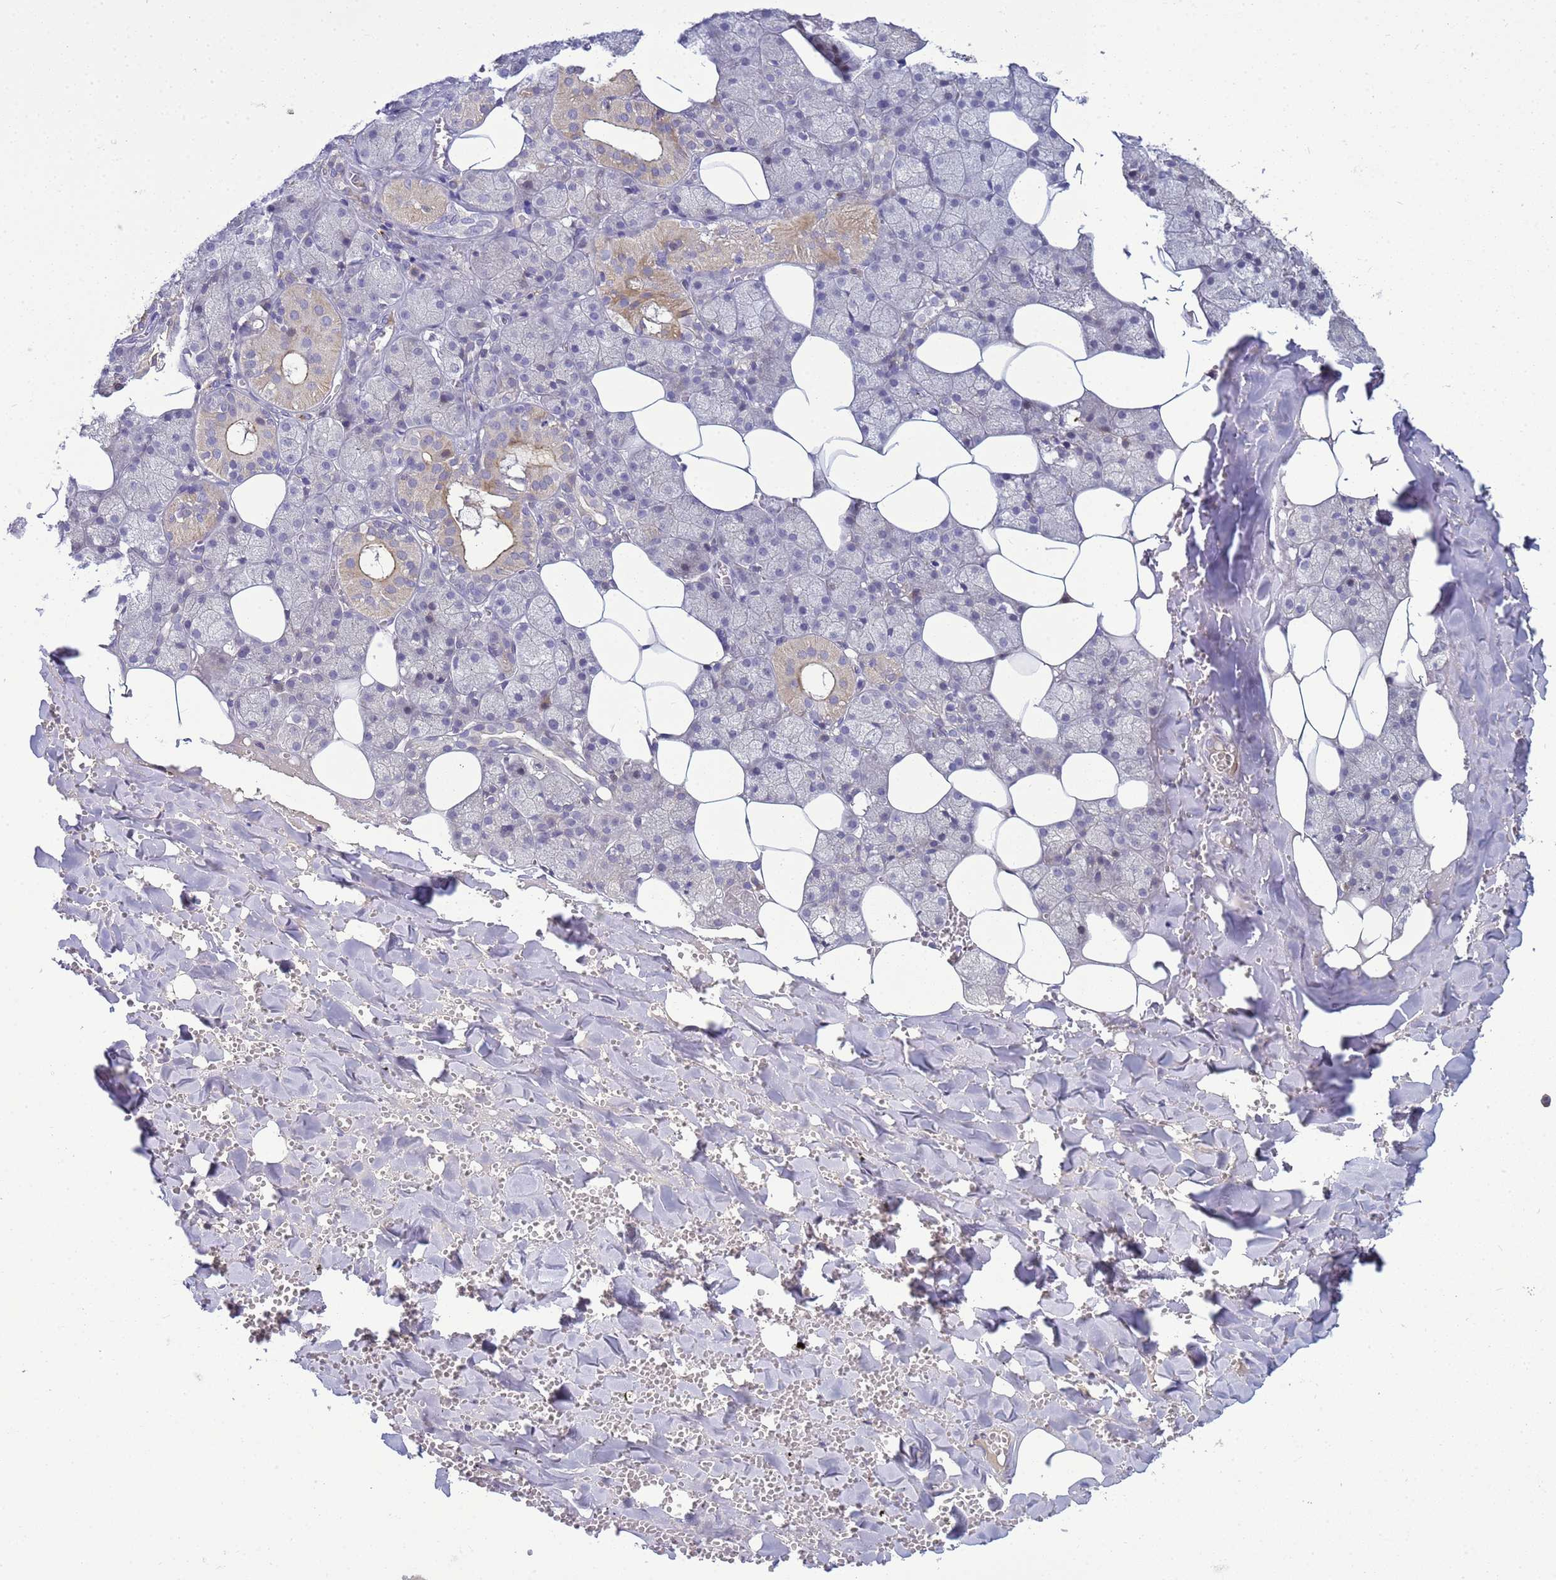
{"staining": {"intensity": "weak", "quantity": "<25%", "location": "cytoplasmic/membranous"}, "tissue": "salivary gland", "cell_type": "Glandular cells", "image_type": "normal", "snomed": [{"axis": "morphology", "description": "Normal tissue, NOS"}, {"axis": "topography", "description": "Salivary gland"}], "caption": "IHC image of benign salivary gland: human salivary gland stained with DAB displays no significant protein expression in glandular cells.", "gene": "TMEM74B", "patient": {"sex": "male", "age": 62}}